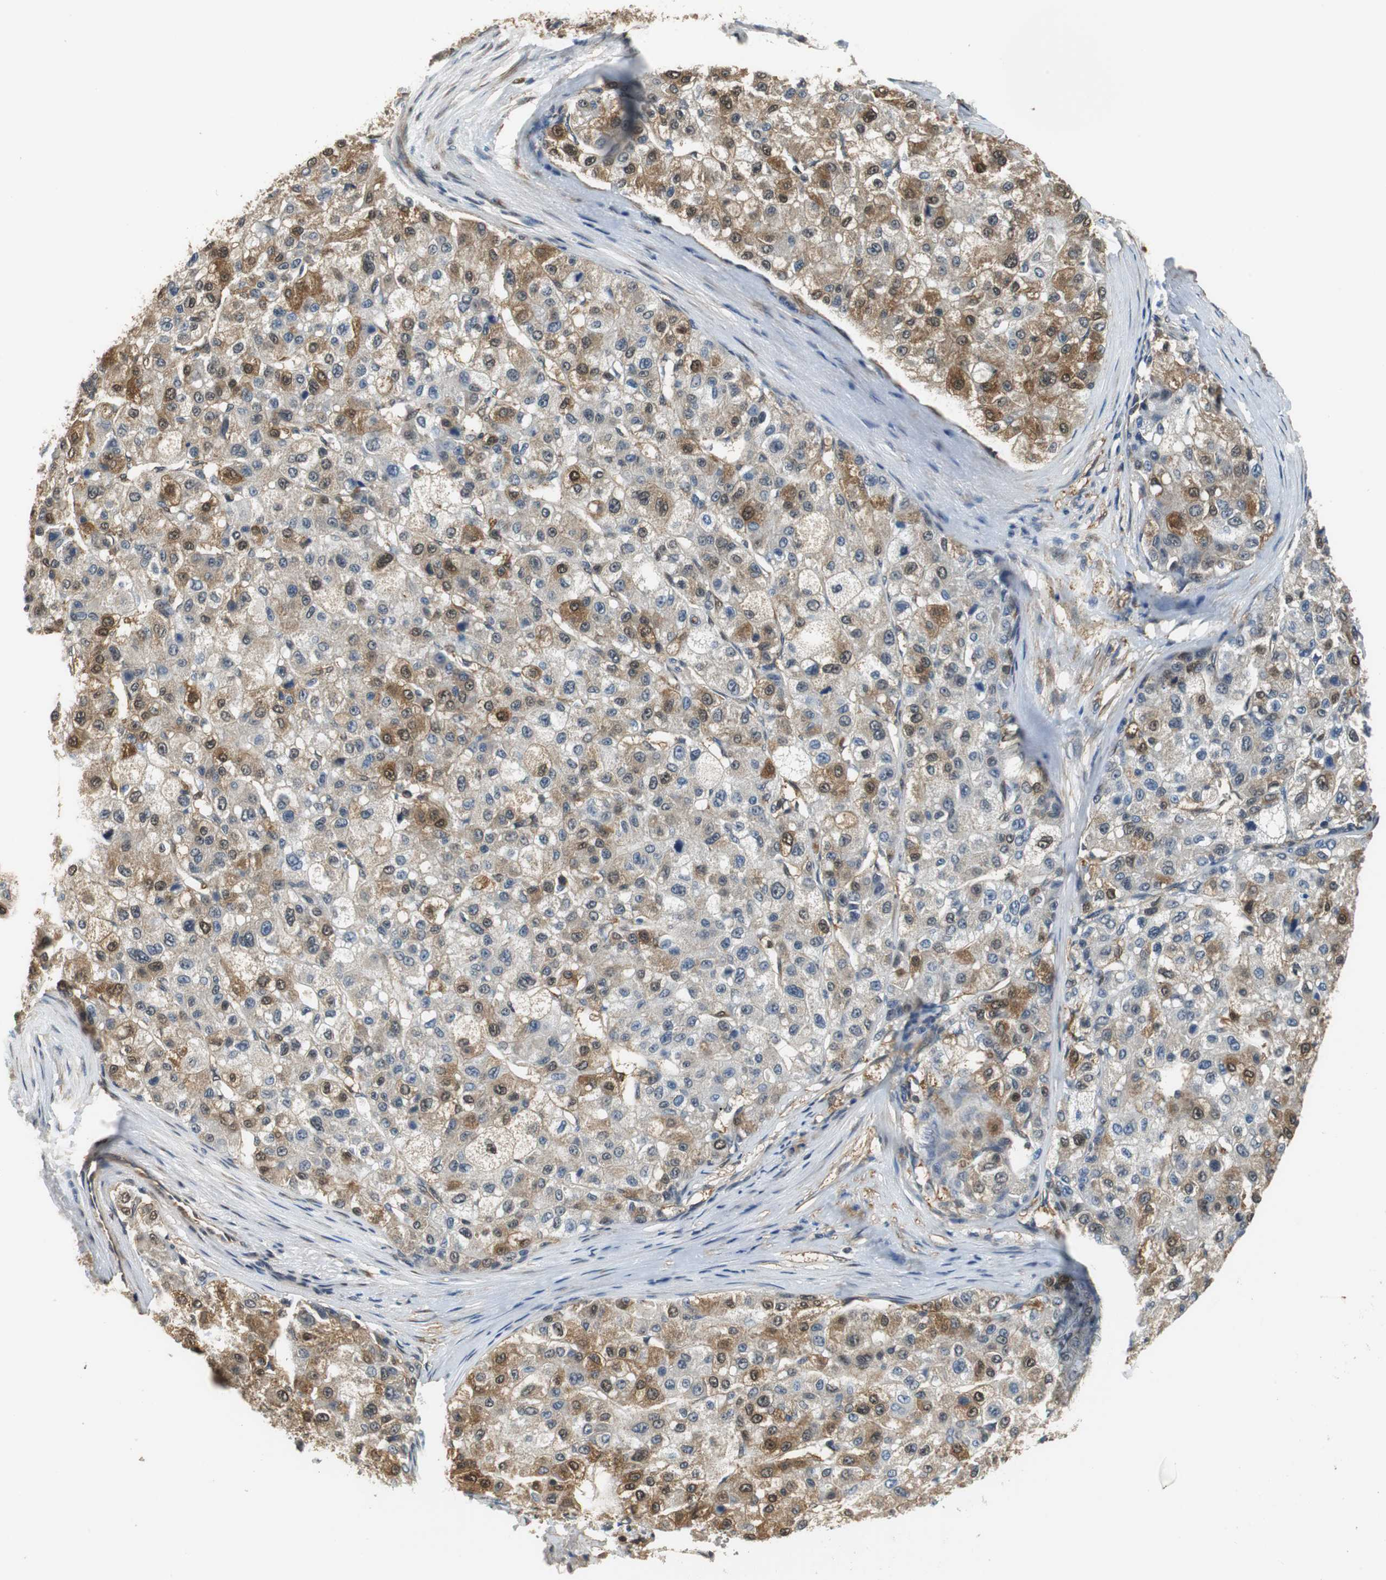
{"staining": {"intensity": "moderate", "quantity": ">75%", "location": "cytoplasmic/membranous,nuclear"}, "tissue": "liver cancer", "cell_type": "Tumor cells", "image_type": "cancer", "snomed": [{"axis": "morphology", "description": "Carcinoma, Hepatocellular, NOS"}, {"axis": "topography", "description": "Liver"}], "caption": "Liver hepatocellular carcinoma tissue shows moderate cytoplasmic/membranous and nuclear expression in approximately >75% of tumor cells", "gene": "UBQLN2", "patient": {"sex": "male", "age": 80}}